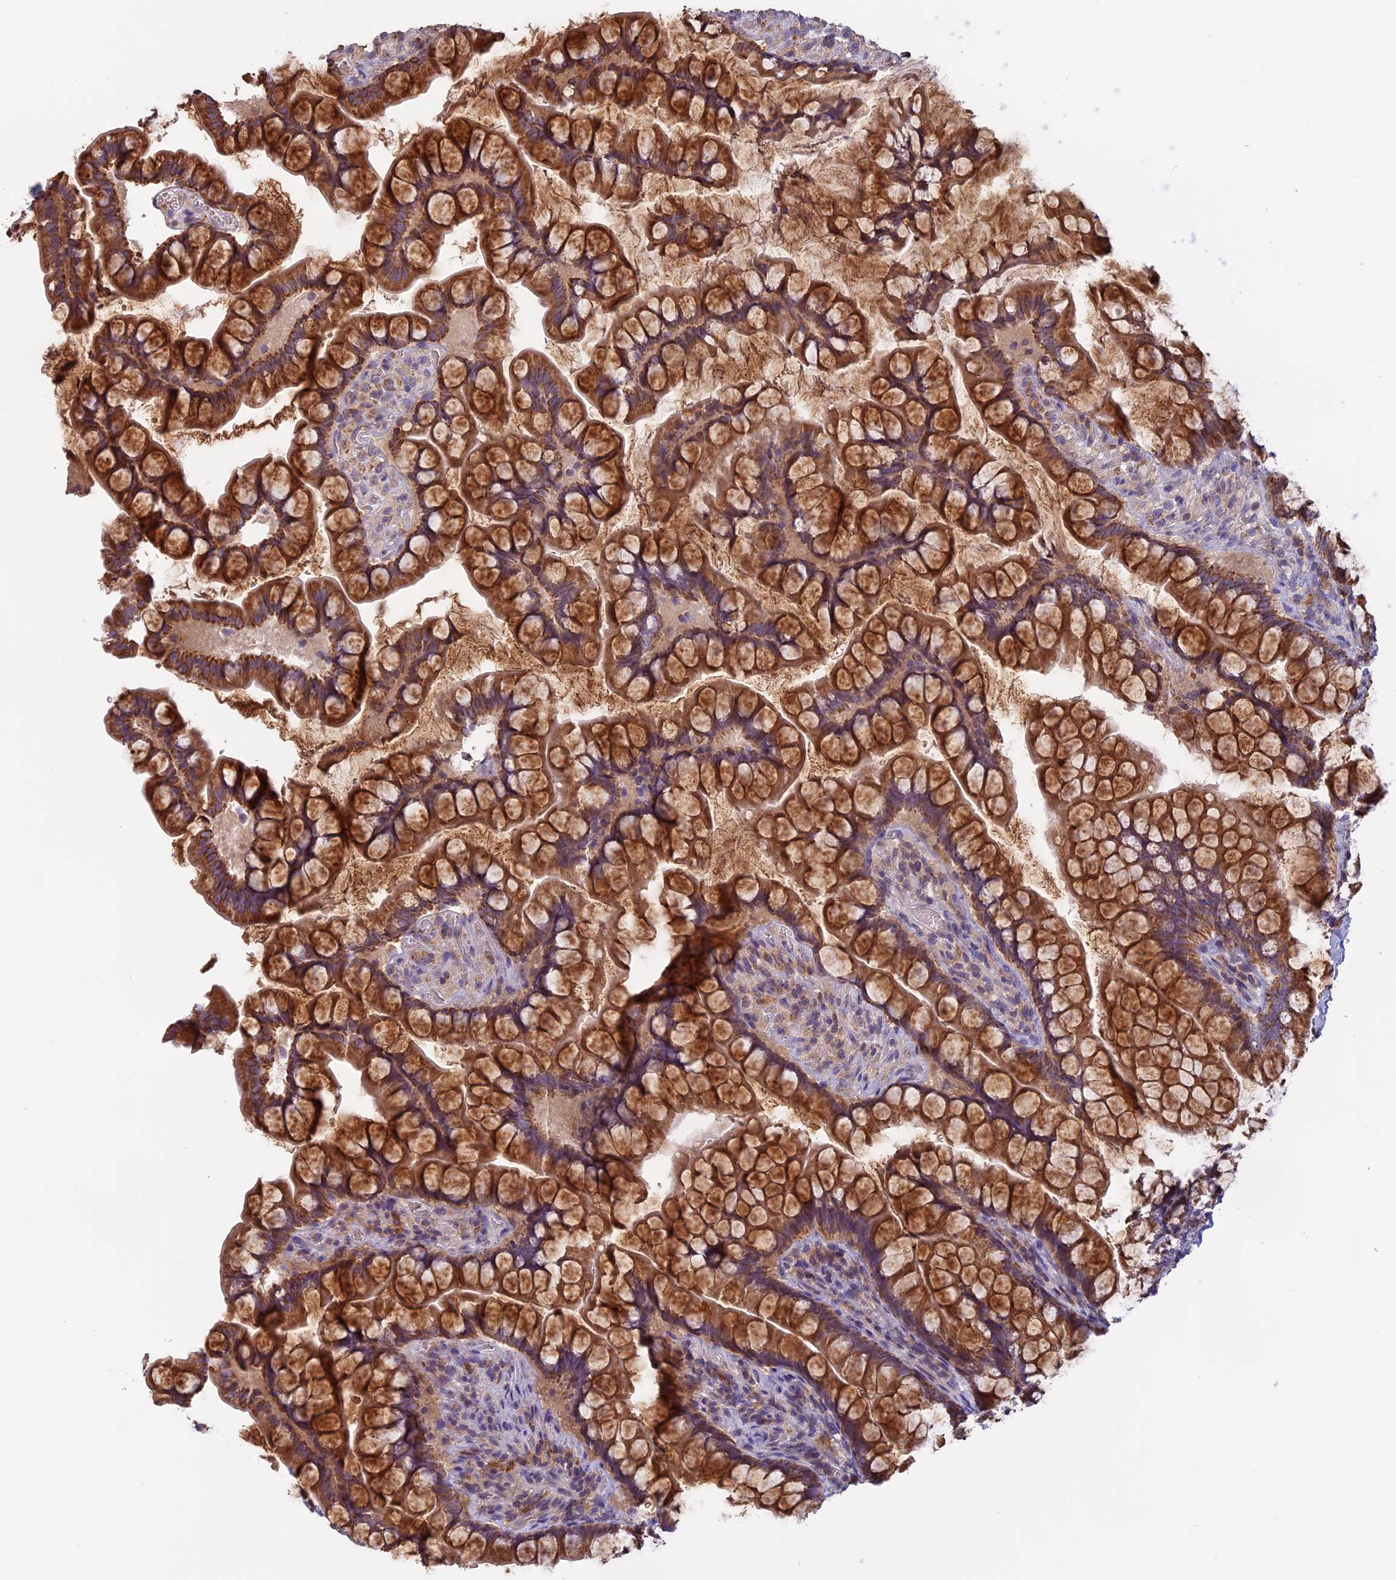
{"staining": {"intensity": "strong", "quantity": ">75%", "location": "cytoplasmic/membranous"}, "tissue": "small intestine", "cell_type": "Glandular cells", "image_type": "normal", "snomed": [{"axis": "morphology", "description": "Normal tissue, NOS"}, {"axis": "topography", "description": "Small intestine"}], "caption": "IHC of benign human small intestine shows high levels of strong cytoplasmic/membranous positivity in about >75% of glandular cells. (DAB = brown stain, brightfield microscopy at high magnification).", "gene": "EDAR", "patient": {"sex": "male", "age": 70}}